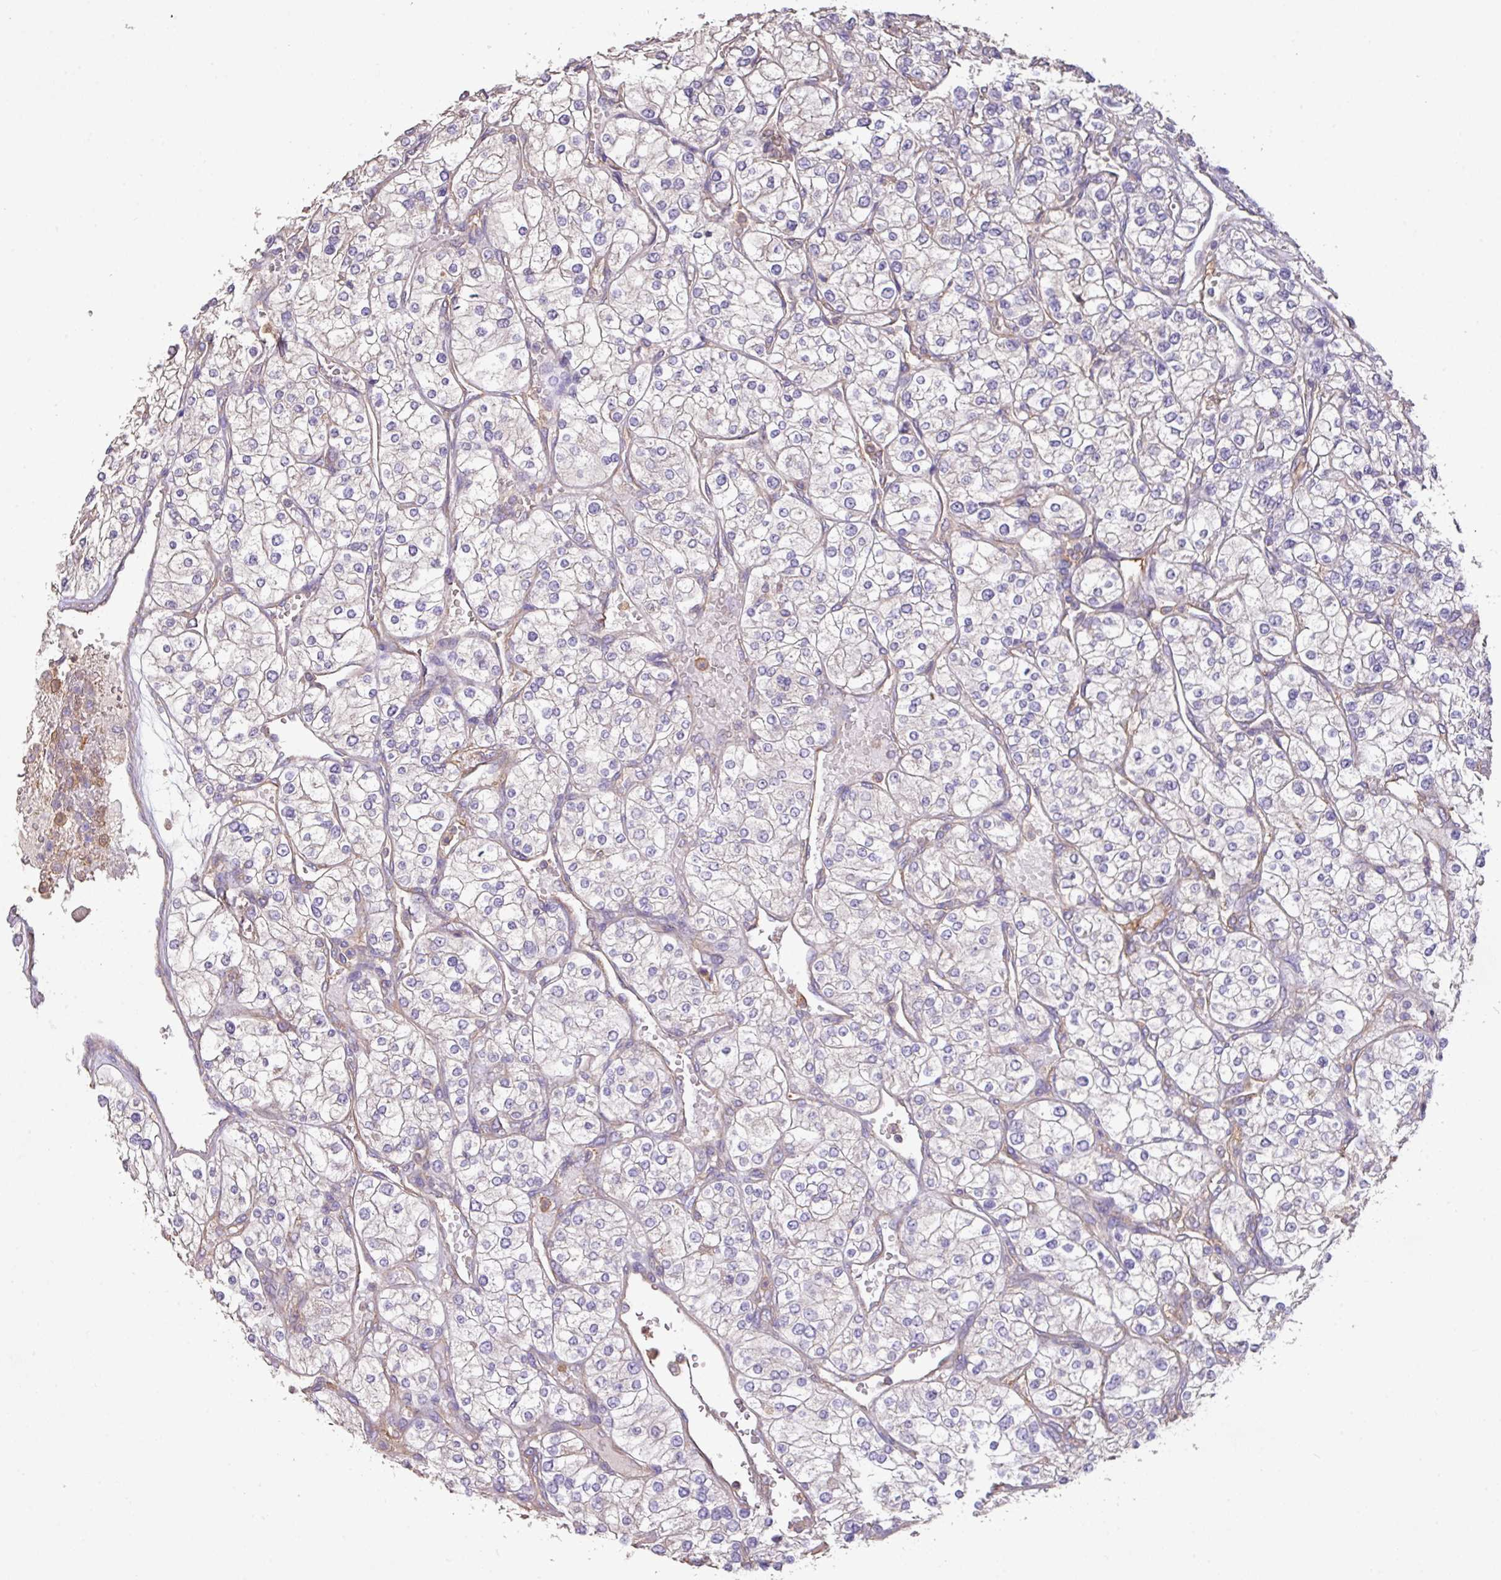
{"staining": {"intensity": "negative", "quantity": "none", "location": "none"}, "tissue": "renal cancer", "cell_type": "Tumor cells", "image_type": "cancer", "snomed": [{"axis": "morphology", "description": "Adenocarcinoma, NOS"}, {"axis": "topography", "description": "Kidney"}], "caption": "High power microscopy micrograph of an IHC photomicrograph of renal cancer (adenocarcinoma), revealing no significant expression in tumor cells. (DAB IHC visualized using brightfield microscopy, high magnification).", "gene": "CALML4", "patient": {"sex": "male", "age": 80}}